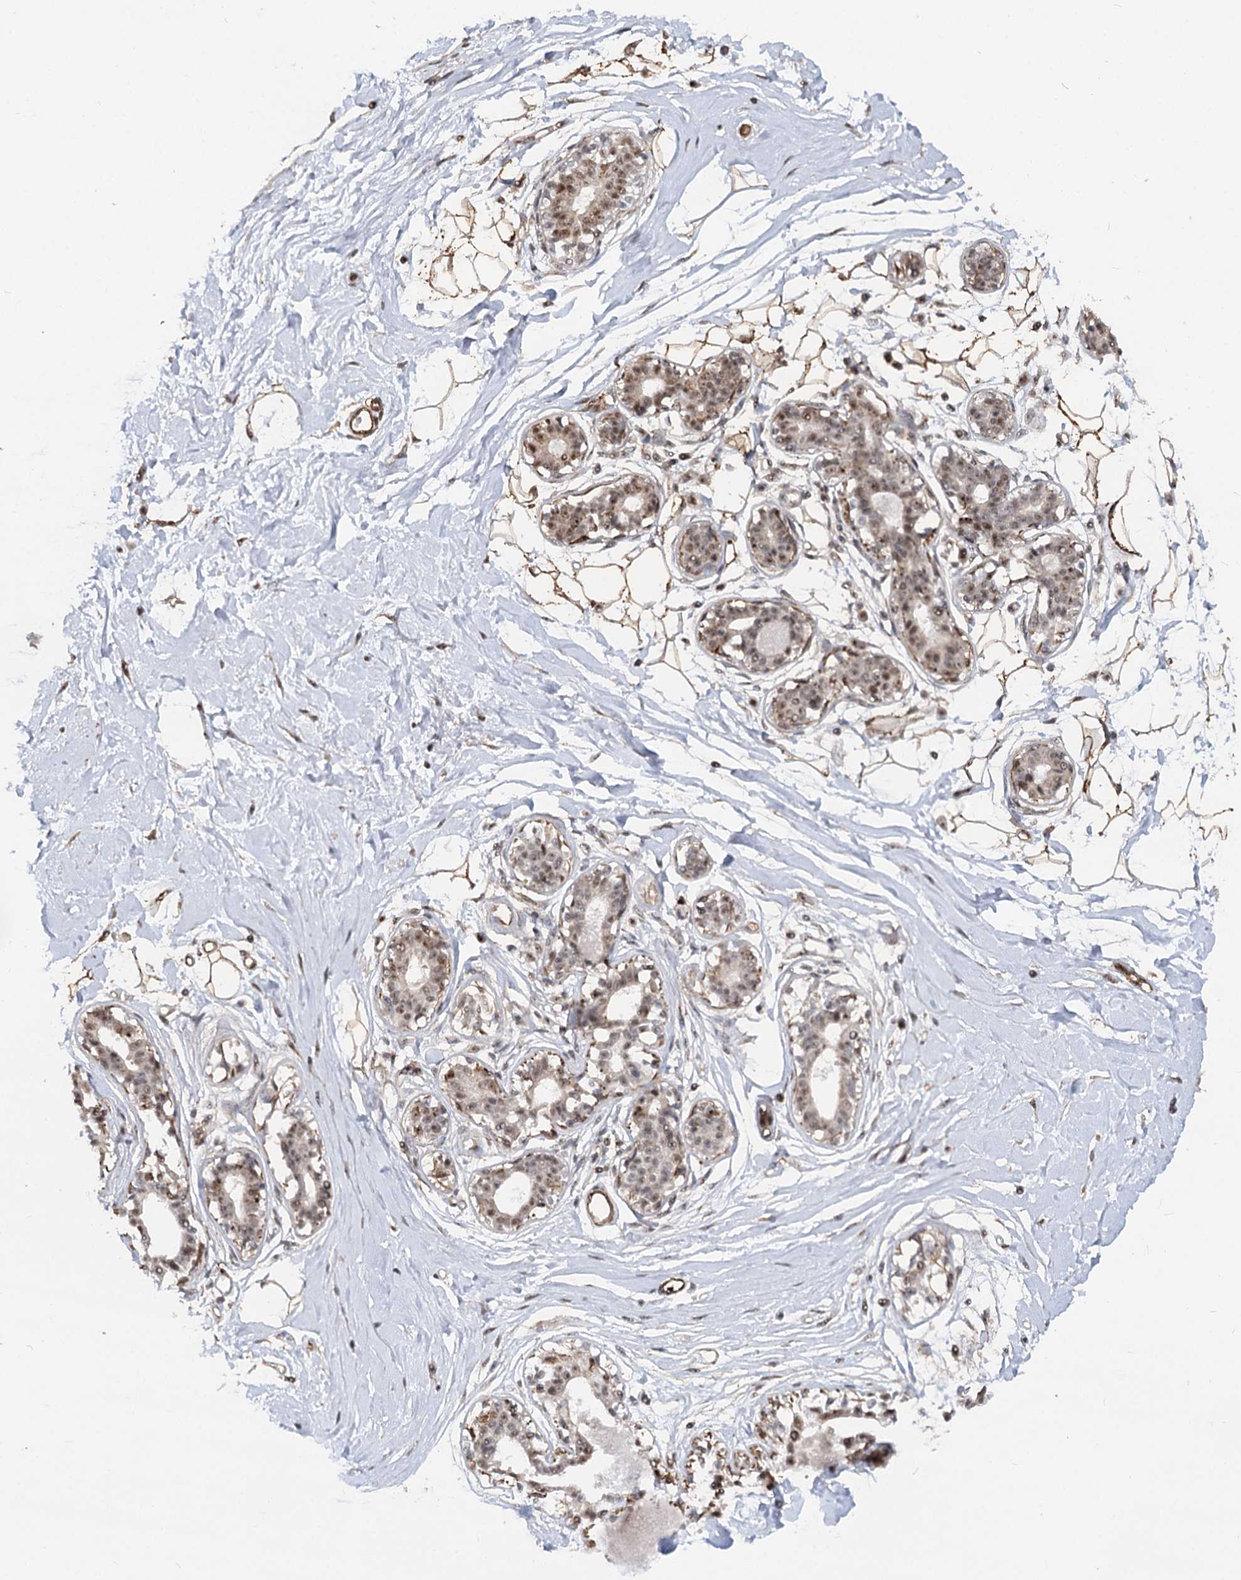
{"staining": {"intensity": "weak", "quantity": "25%-75%", "location": "cytoplasmic/membranous"}, "tissue": "breast", "cell_type": "Adipocytes", "image_type": "normal", "snomed": [{"axis": "morphology", "description": "Normal tissue, NOS"}, {"axis": "topography", "description": "Breast"}], "caption": "Immunohistochemical staining of benign human breast shows weak cytoplasmic/membranous protein positivity in approximately 25%-75% of adipocytes. Using DAB (brown) and hematoxylin (blue) stains, captured at high magnification using brightfield microscopy.", "gene": "GNL3L", "patient": {"sex": "female", "age": 45}}